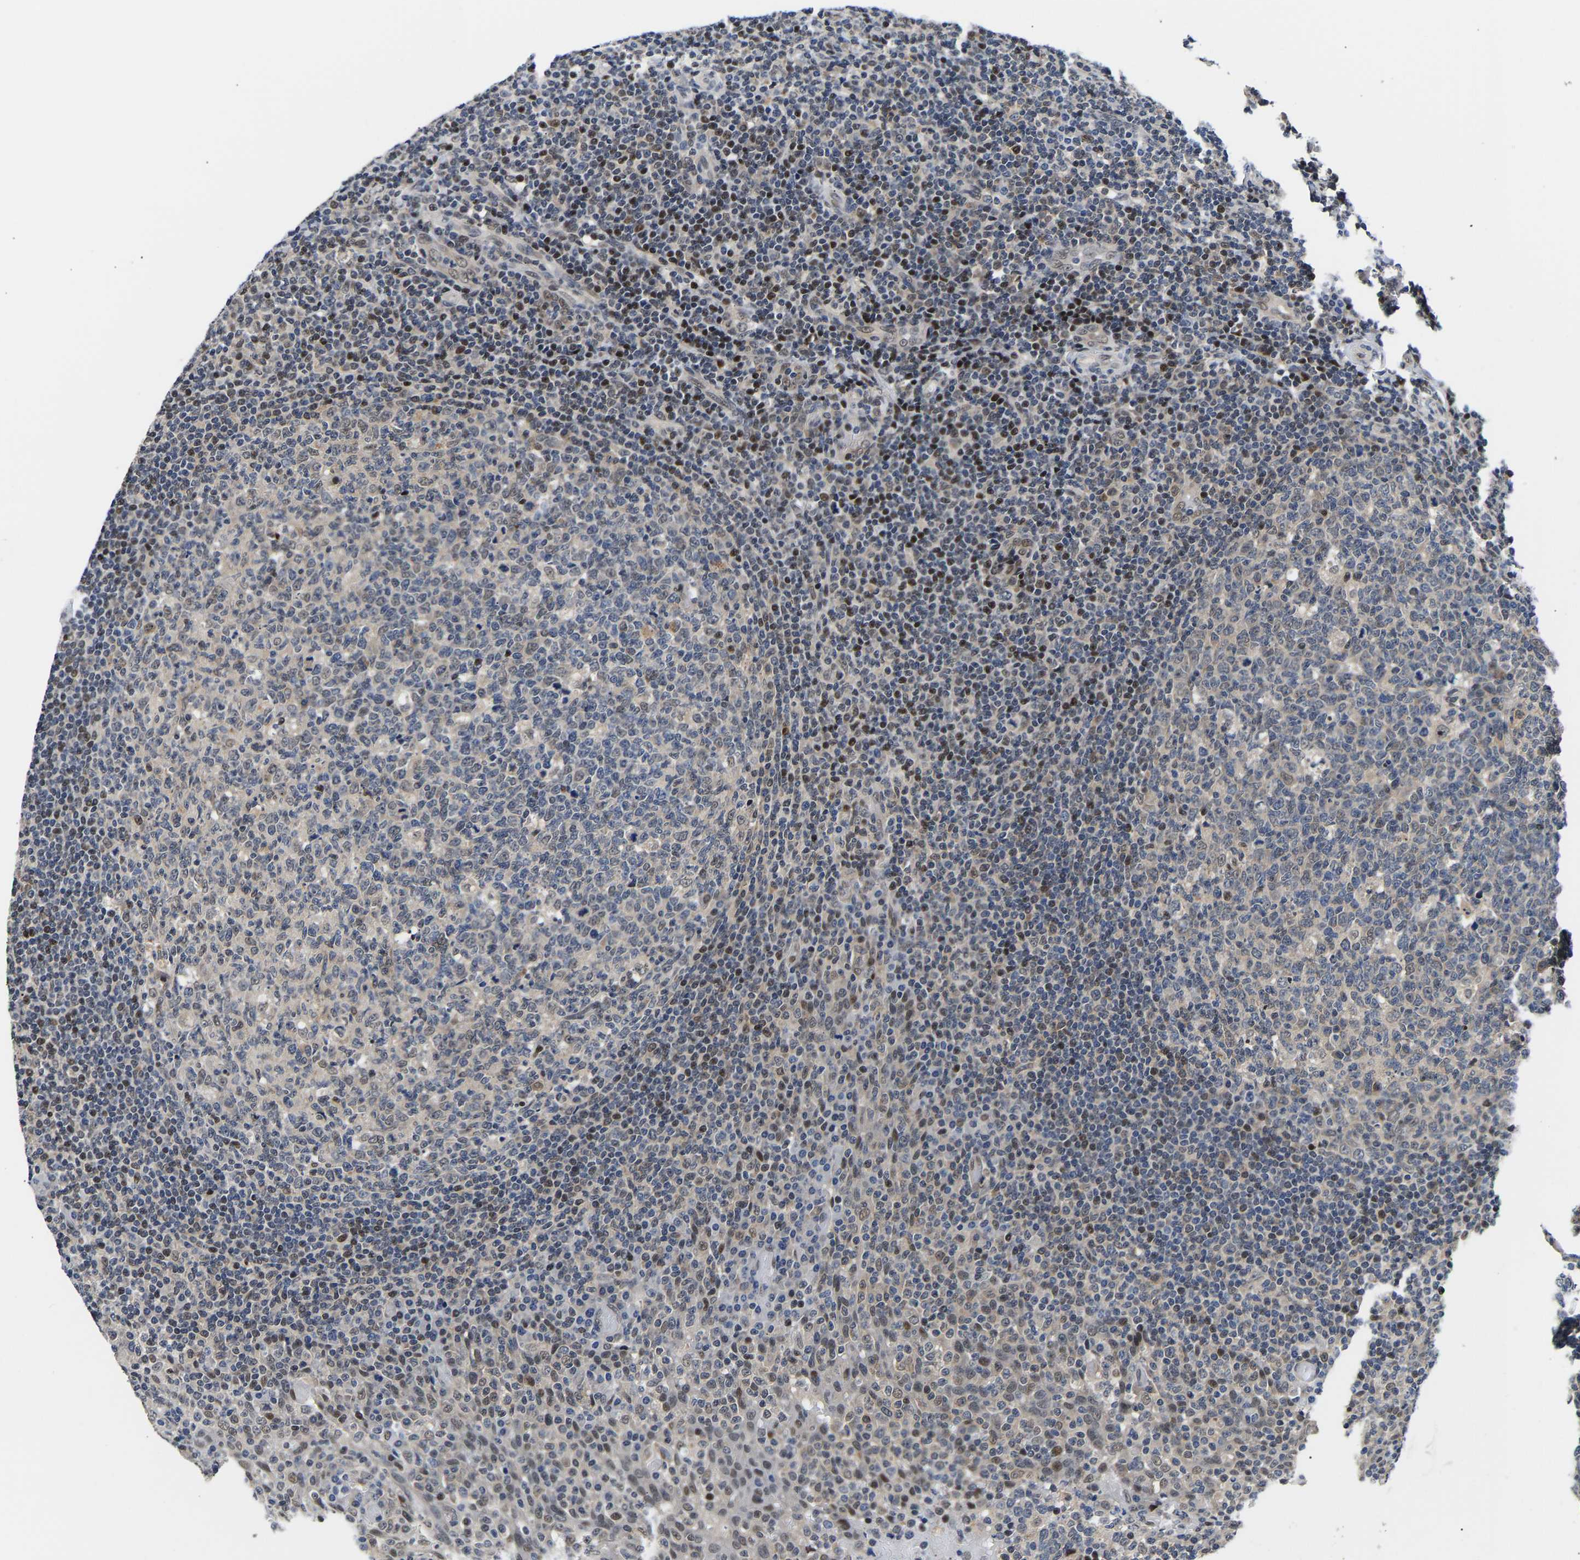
{"staining": {"intensity": "weak", "quantity": "<25%", "location": "cytoplasmic/membranous,nuclear"}, "tissue": "tonsil", "cell_type": "Germinal center cells", "image_type": "normal", "snomed": [{"axis": "morphology", "description": "Normal tissue, NOS"}, {"axis": "topography", "description": "Tonsil"}], "caption": "An immunohistochemistry photomicrograph of unremarkable tonsil is shown. There is no staining in germinal center cells of tonsil. (Brightfield microscopy of DAB immunohistochemistry at high magnification).", "gene": "PTRHD1", "patient": {"sex": "female", "age": 19}}